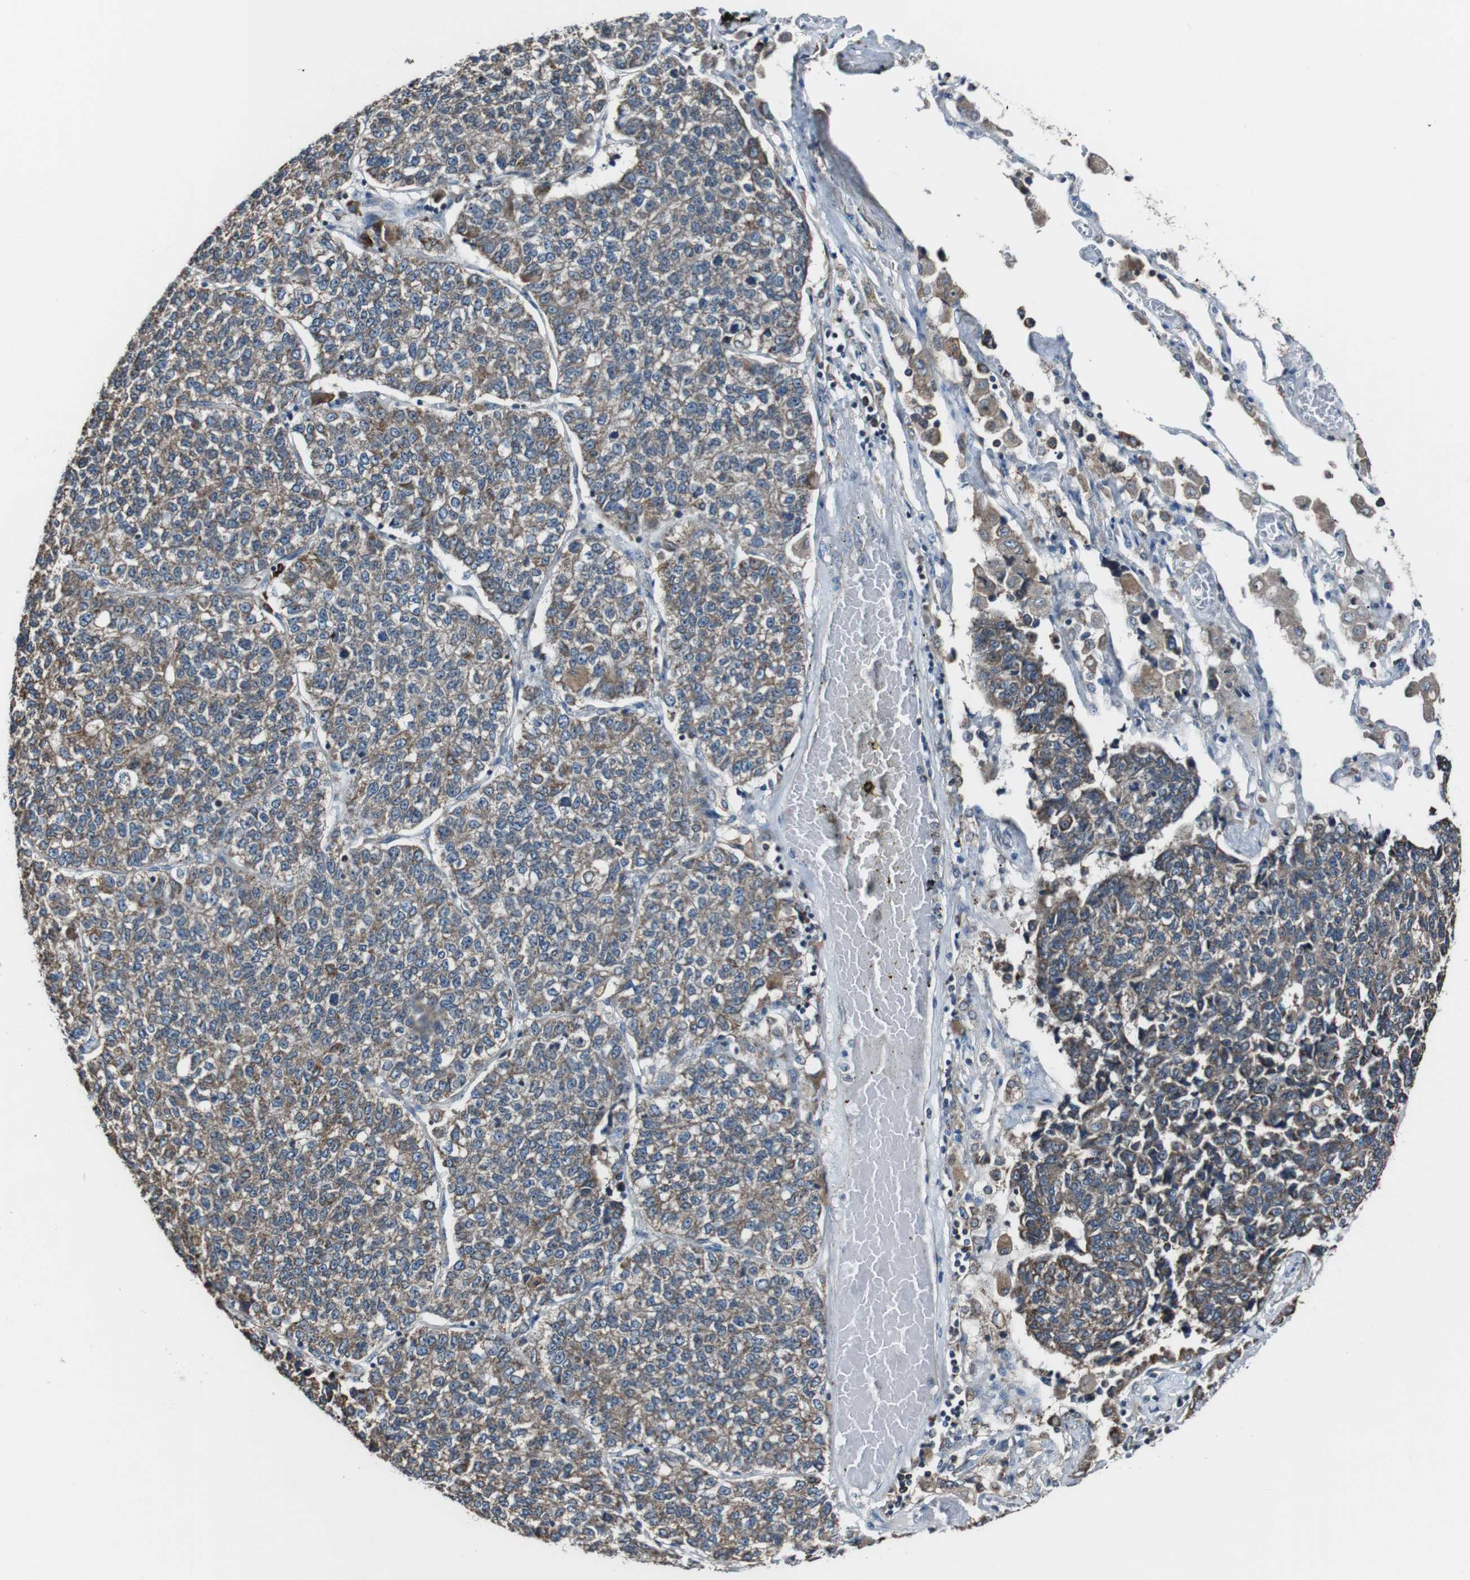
{"staining": {"intensity": "moderate", "quantity": ">75%", "location": "cytoplasmic/membranous"}, "tissue": "lung cancer", "cell_type": "Tumor cells", "image_type": "cancer", "snomed": [{"axis": "morphology", "description": "Adenocarcinoma, NOS"}, {"axis": "topography", "description": "Lung"}], "caption": "The micrograph displays immunohistochemical staining of lung adenocarcinoma. There is moderate cytoplasmic/membranous expression is present in approximately >75% of tumor cells.", "gene": "CISD2", "patient": {"sex": "male", "age": 49}}